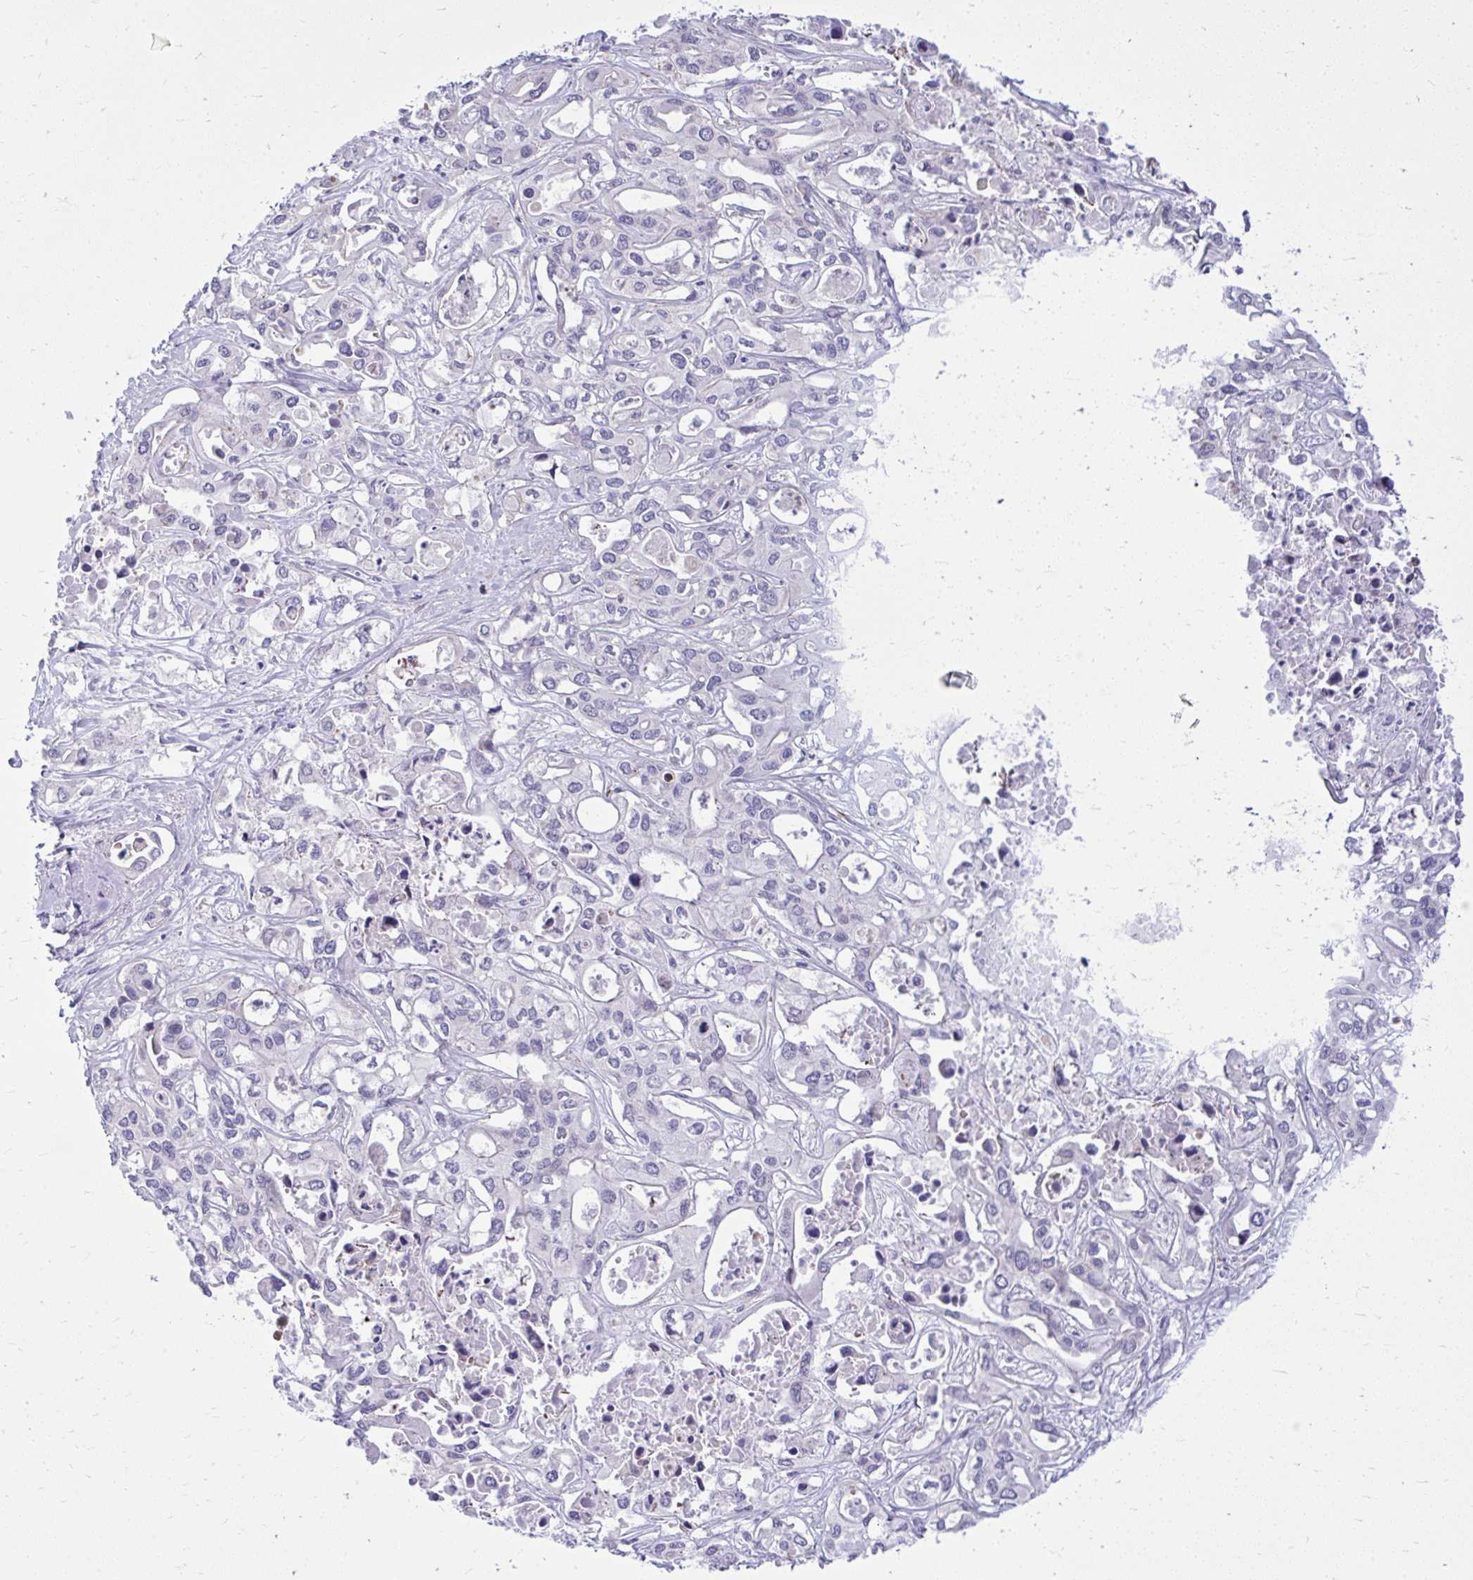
{"staining": {"intensity": "negative", "quantity": "none", "location": "none"}, "tissue": "liver cancer", "cell_type": "Tumor cells", "image_type": "cancer", "snomed": [{"axis": "morphology", "description": "Cholangiocarcinoma"}, {"axis": "topography", "description": "Liver"}], "caption": "Immunohistochemistry (IHC) micrograph of liver cancer stained for a protein (brown), which demonstrates no expression in tumor cells.", "gene": "GRK4", "patient": {"sex": "female", "age": 64}}